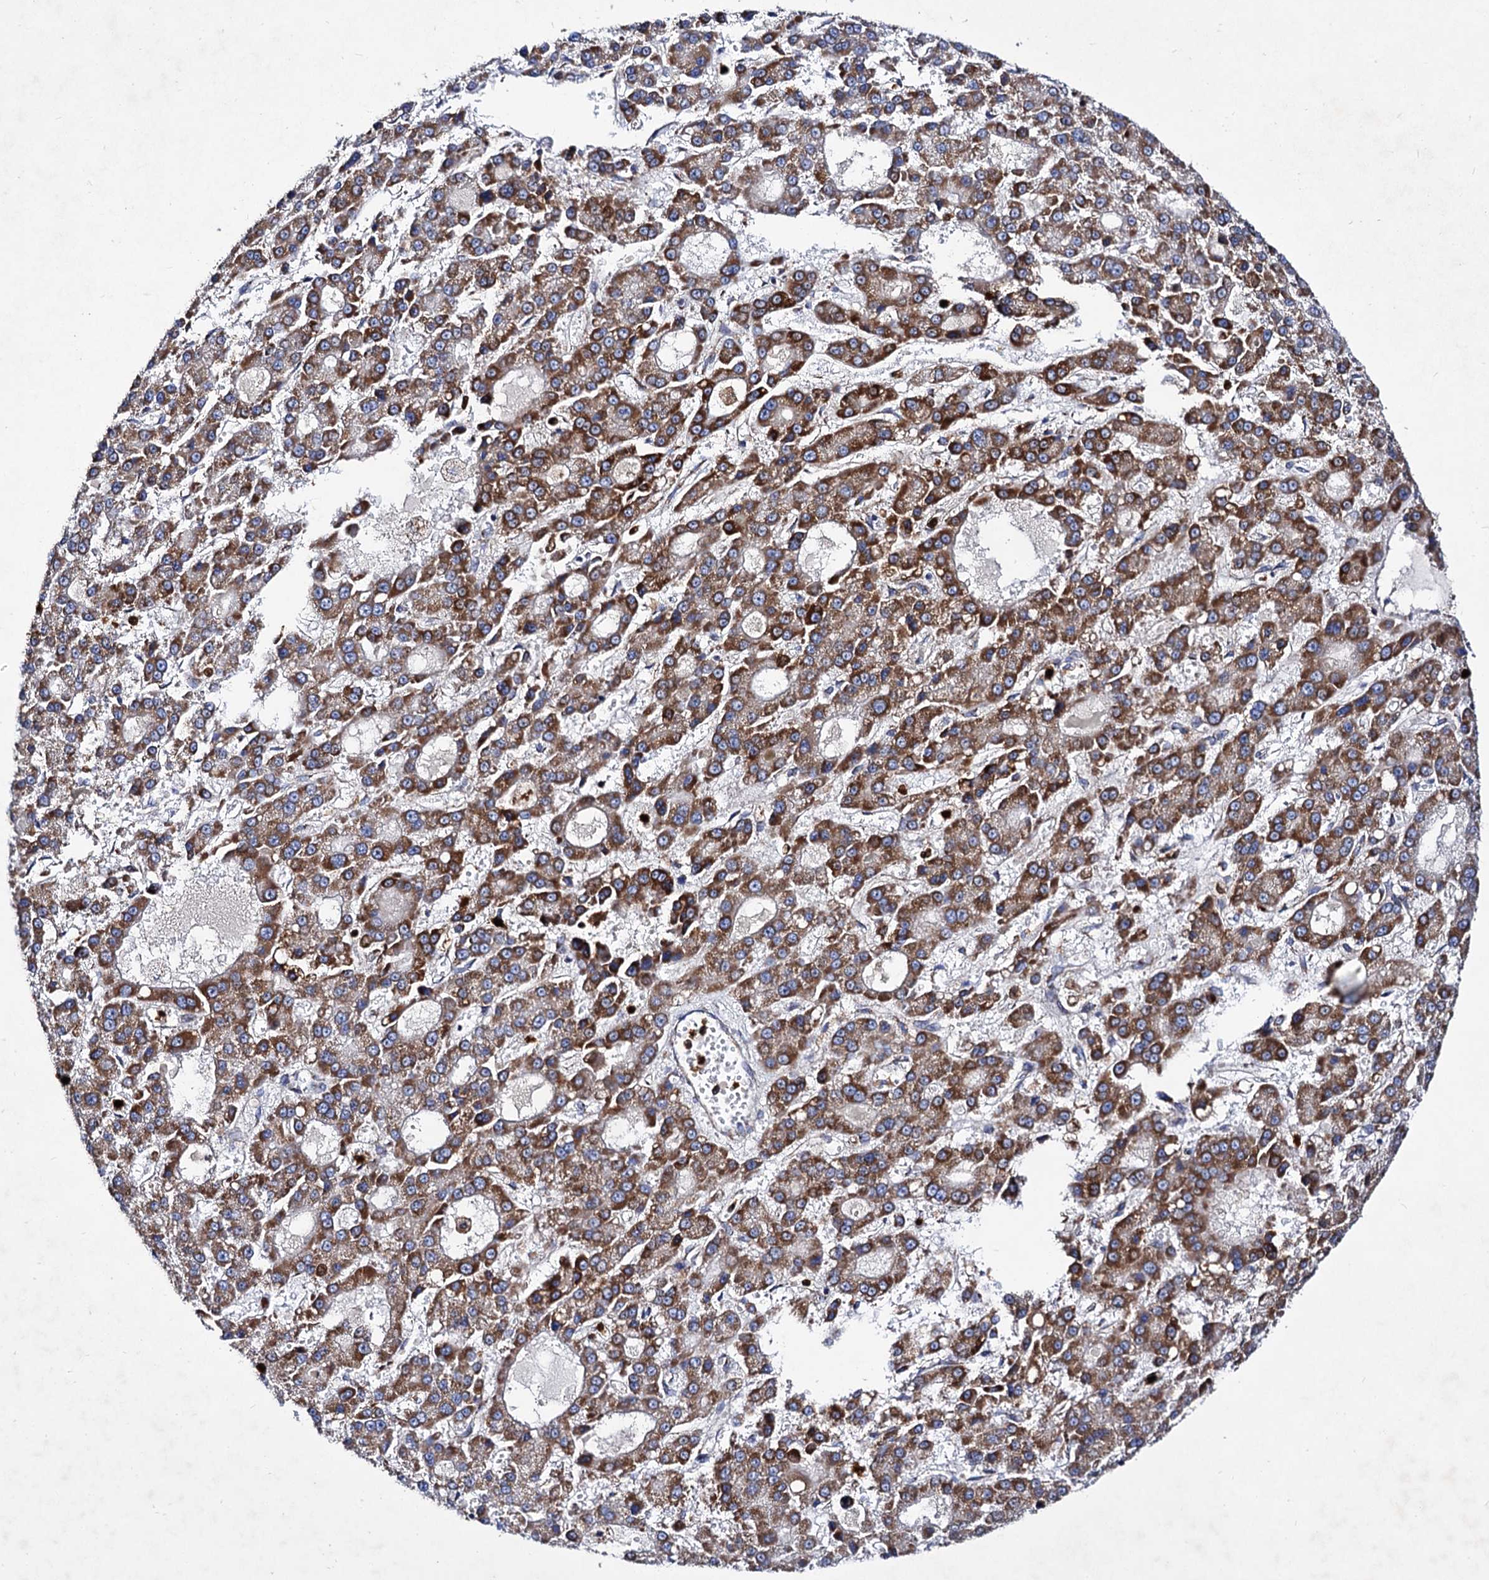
{"staining": {"intensity": "moderate", "quantity": ">75%", "location": "cytoplasmic/membranous"}, "tissue": "liver cancer", "cell_type": "Tumor cells", "image_type": "cancer", "snomed": [{"axis": "morphology", "description": "Carcinoma, Hepatocellular, NOS"}, {"axis": "topography", "description": "Liver"}], "caption": "DAB immunohistochemical staining of liver cancer (hepatocellular carcinoma) shows moderate cytoplasmic/membranous protein positivity in approximately >75% of tumor cells.", "gene": "ACAD9", "patient": {"sex": "male", "age": 70}}